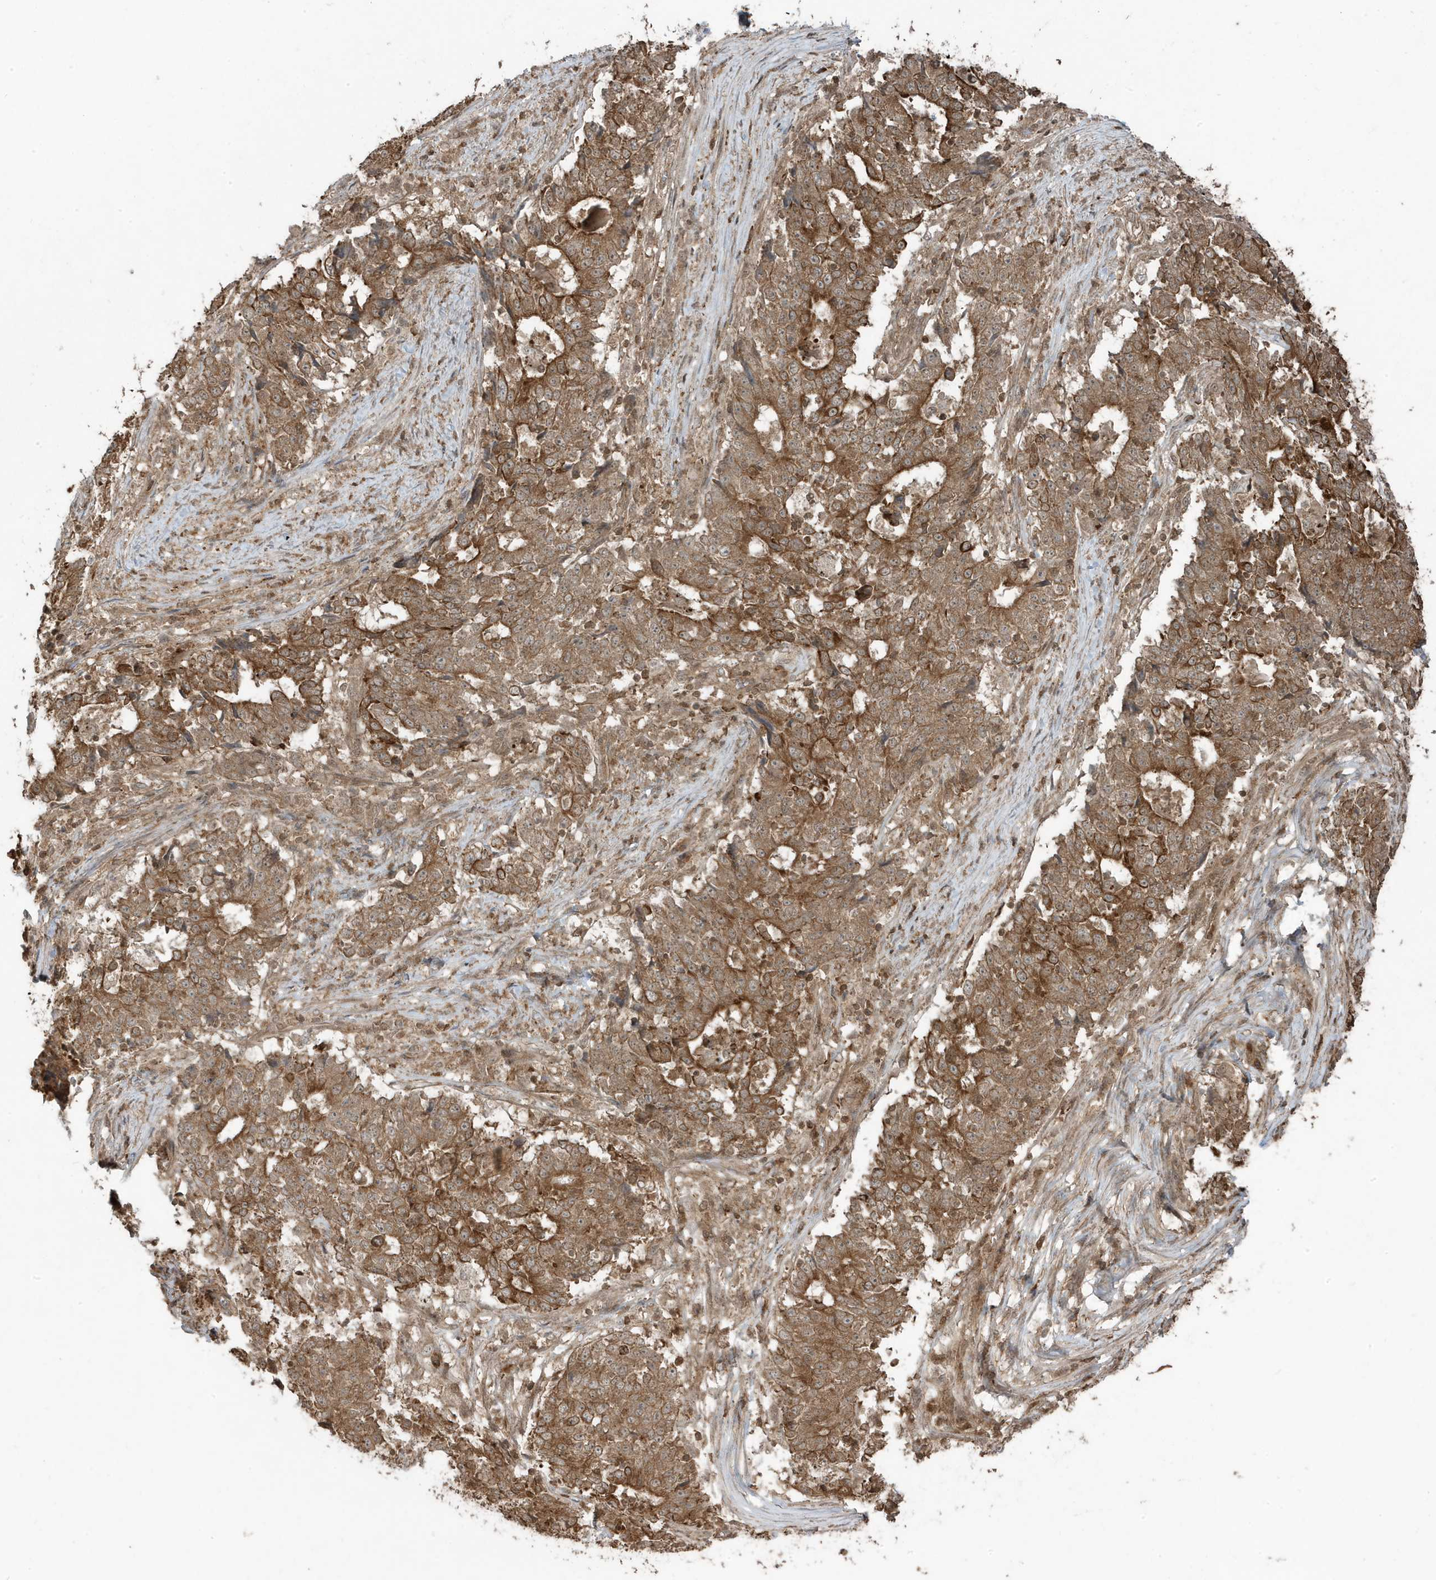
{"staining": {"intensity": "moderate", "quantity": ">75%", "location": "cytoplasmic/membranous"}, "tissue": "stomach cancer", "cell_type": "Tumor cells", "image_type": "cancer", "snomed": [{"axis": "morphology", "description": "Adenocarcinoma, NOS"}, {"axis": "topography", "description": "Stomach"}], "caption": "Adenocarcinoma (stomach) tissue exhibits moderate cytoplasmic/membranous staining in approximately >75% of tumor cells, visualized by immunohistochemistry.", "gene": "ASAP1", "patient": {"sex": "male", "age": 59}}